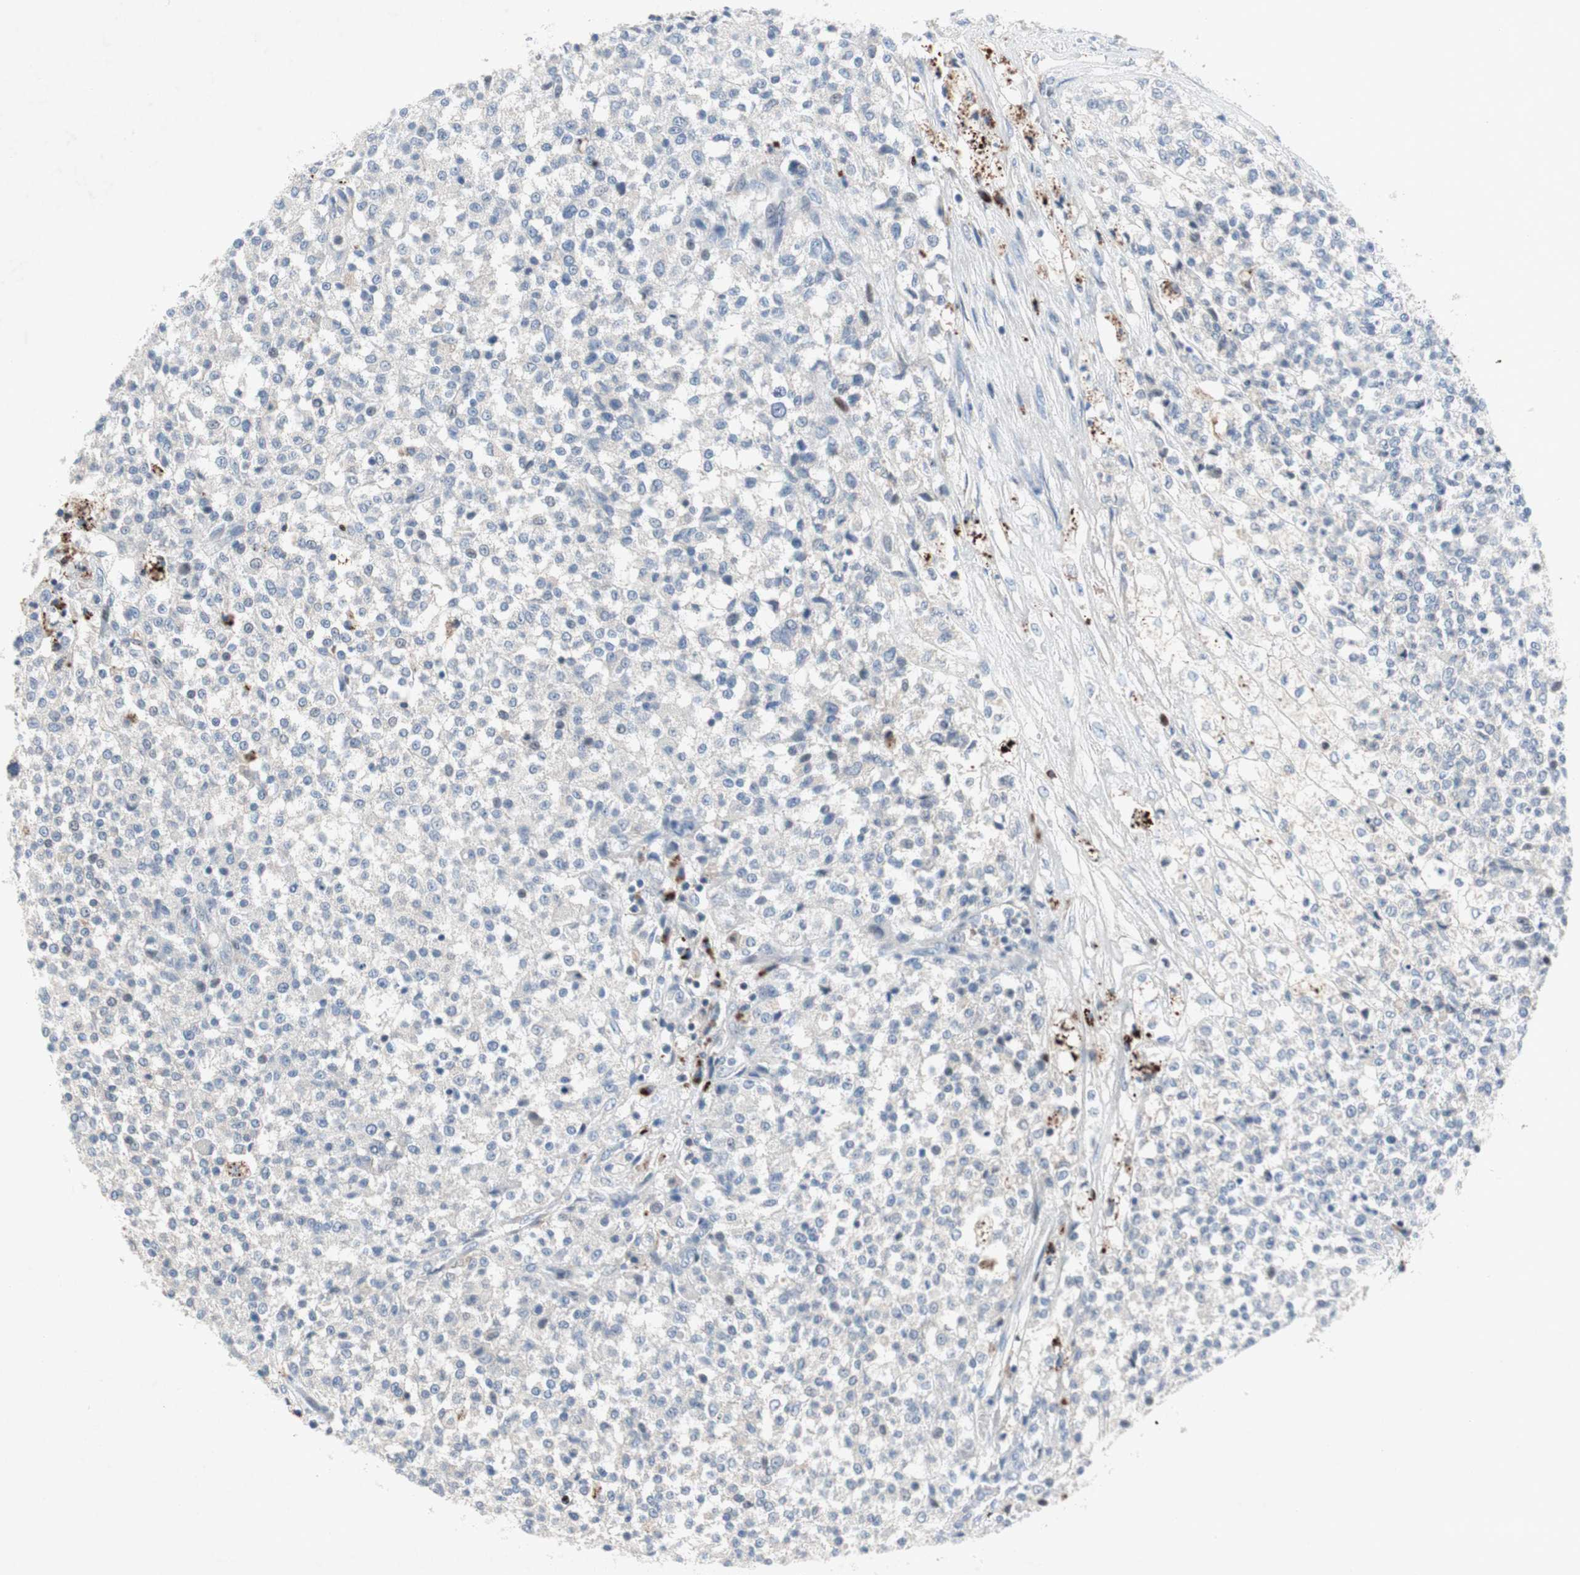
{"staining": {"intensity": "negative", "quantity": "none", "location": "none"}, "tissue": "testis cancer", "cell_type": "Tumor cells", "image_type": "cancer", "snomed": [{"axis": "morphology", "description": "Seminoma, NOS"}, {"axis": "topography", "description": "Testis"}], "caption": "Immunohistochemistry (IHC) of testis cancer reveals no expression in tumor cells.", "gene": "MUTYH", "patient": {"sex": "male", "age": 59}}